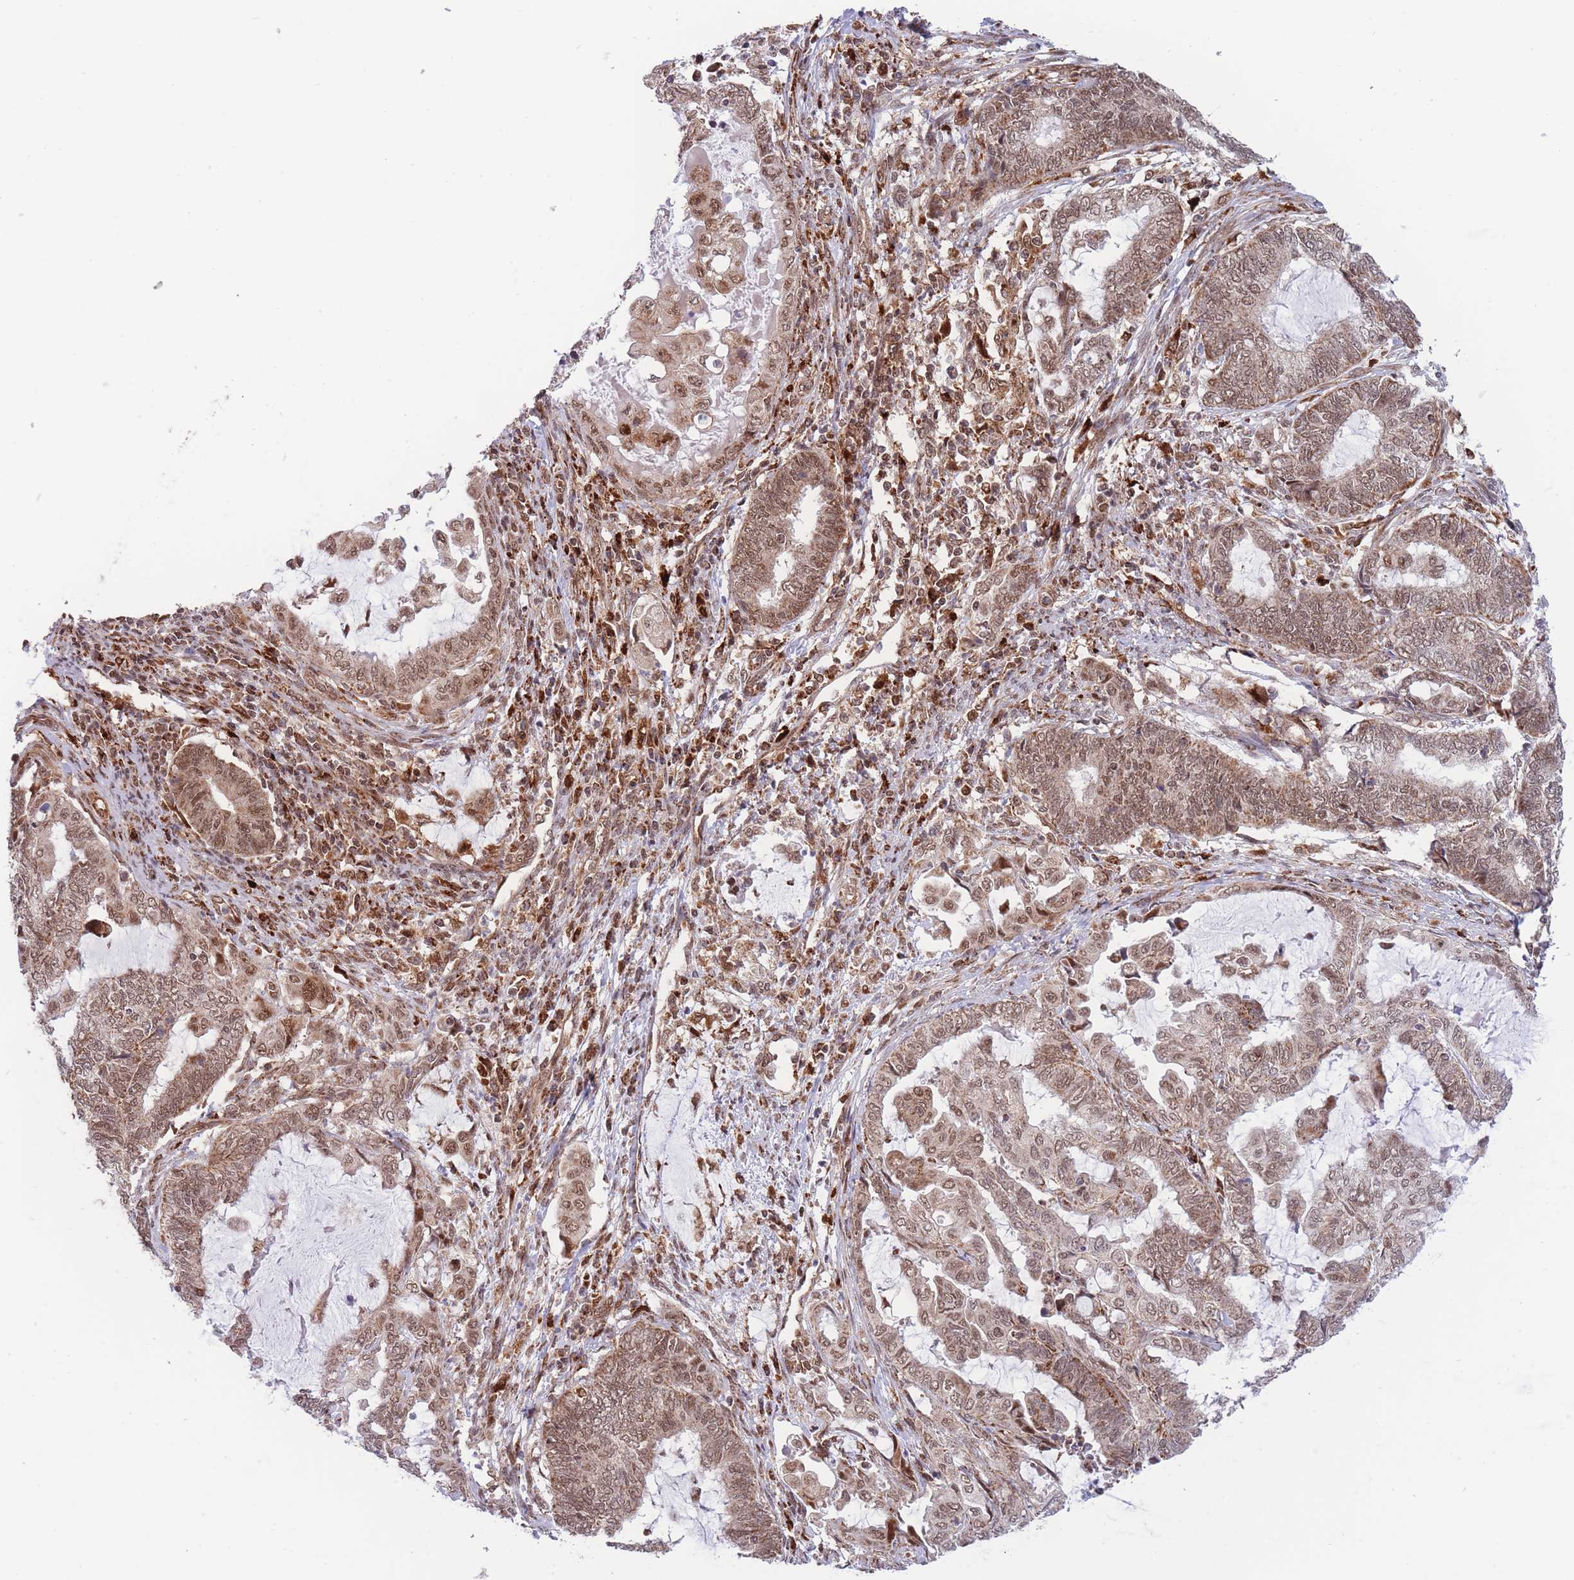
{"staining": {"intensity": "moderate", "quantity": ">75%", "location": "nuclear"}, "tissue": "endometrial cancer", "cell_type": "Tumor cells", "image_type": "cancer", "snomed": [{"axis": "morphology", "description": "Adenocarcinoma, NOS"}, {"axis": "topography", "description": "Uterus"}, {"axis": "topography", "description": "Endometrium"}], "caption": "Endometrial cancer (adenocarcinoma) stained with DAB IHC exhibits medium levels of moderate nuclear expression in approximately >75% of tumor cells. (Stains: DAB in brown, nuclei in blue, Microscopy: brightfield microscopy at high magnification).", "gene": "BOD1L1", "patient": {"sex": "female", "age": 70}}